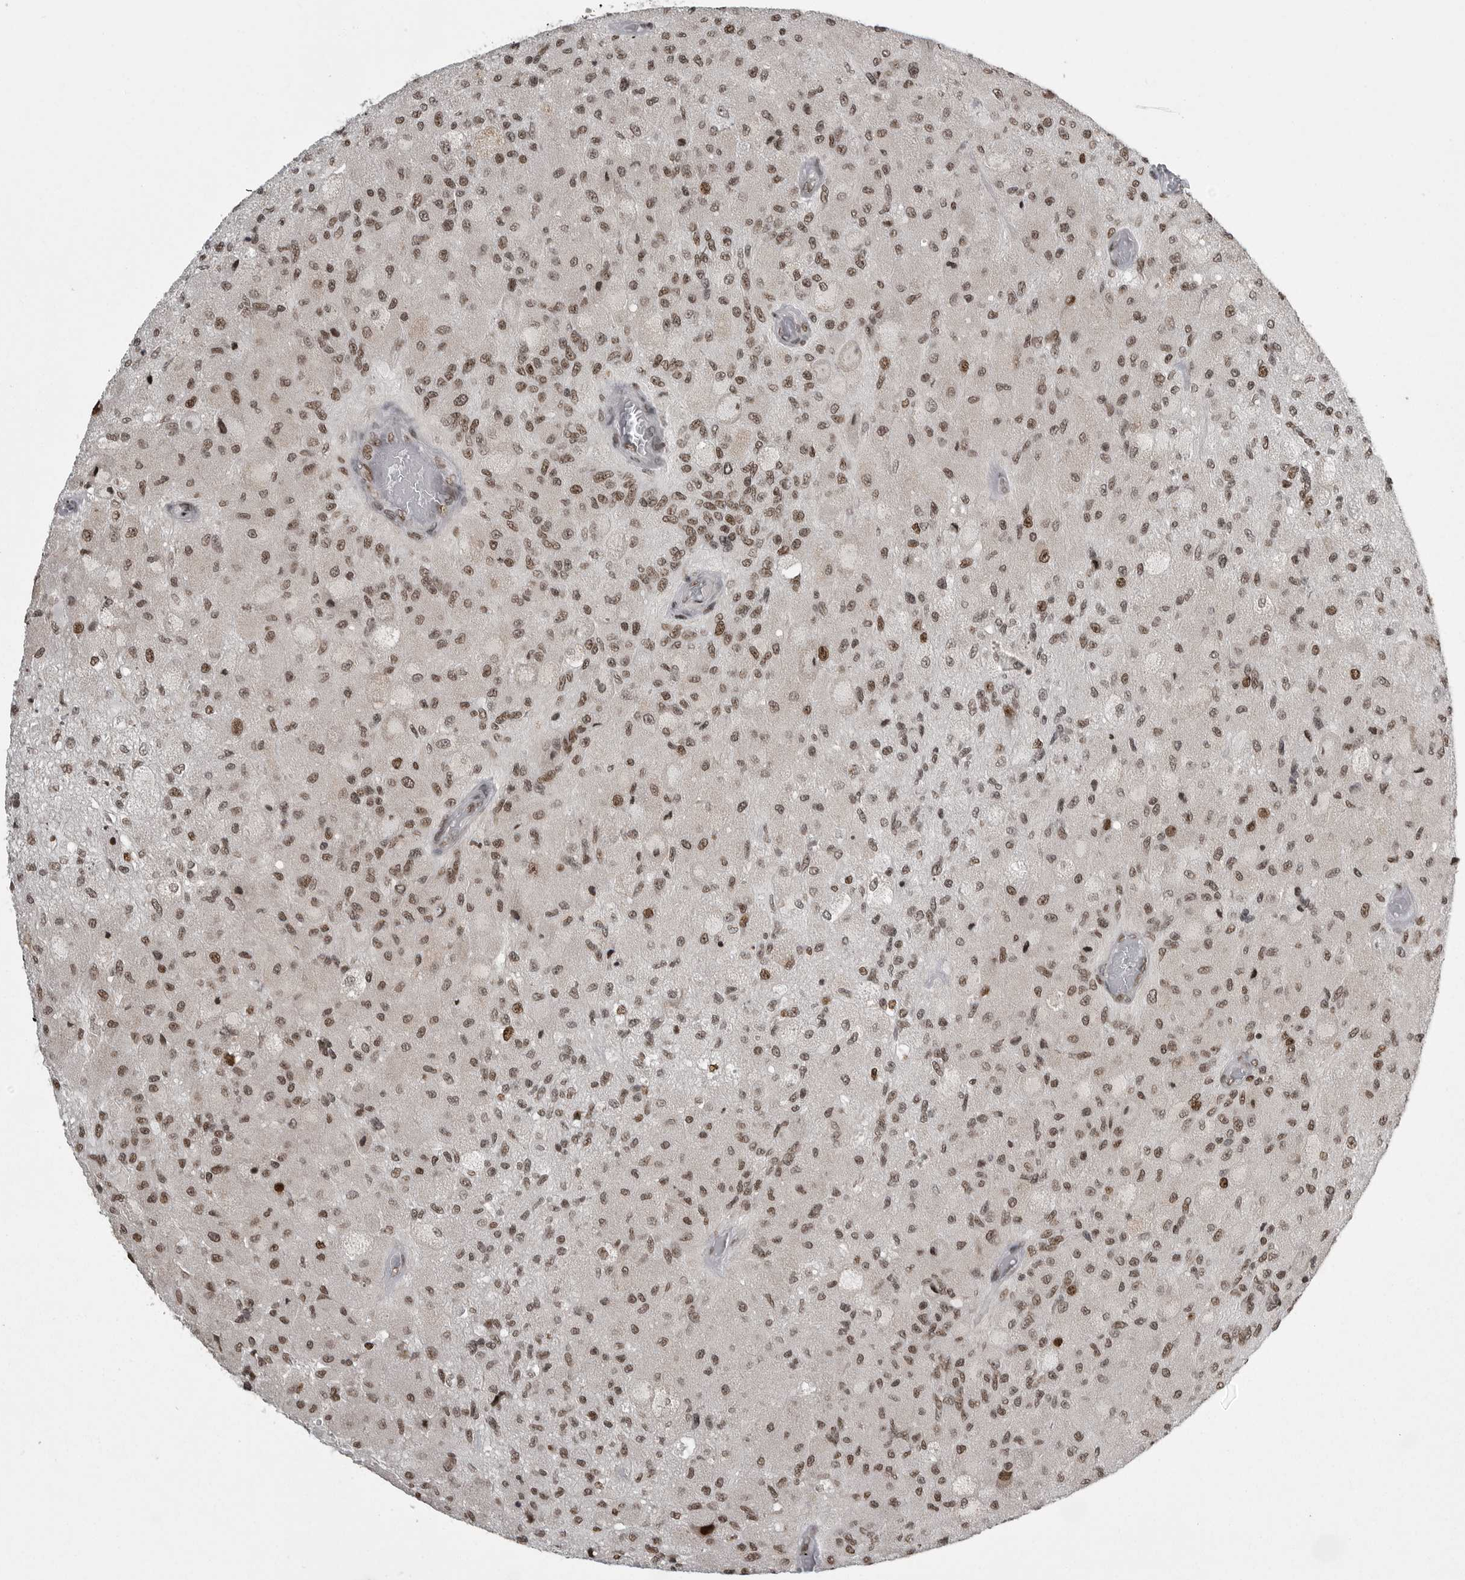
{"staining": {"intensity": "moderate", "quantity": ">75%", "location": "nuclear"}, "tissue": "glioma", "cell_type": "Tumor cells", "image_type": "cancer", "snomed": [{"axis": "morphology", "description": "Normal tissue, NOS"}, {"axis": "morphology", "description": "Glioma, malignant, High grade"}, {"axis": "topography", "description": "Cerebral cortex"}], "caption": "IHC micrograph of malignant glioma (high-grade) stained for a protein (brown), which reveals medium levels of moderate nuclear expression in approximately >75% of tumor cells.", "gene": "YAF2", "patient": {"sex": "male", "age": 77}}